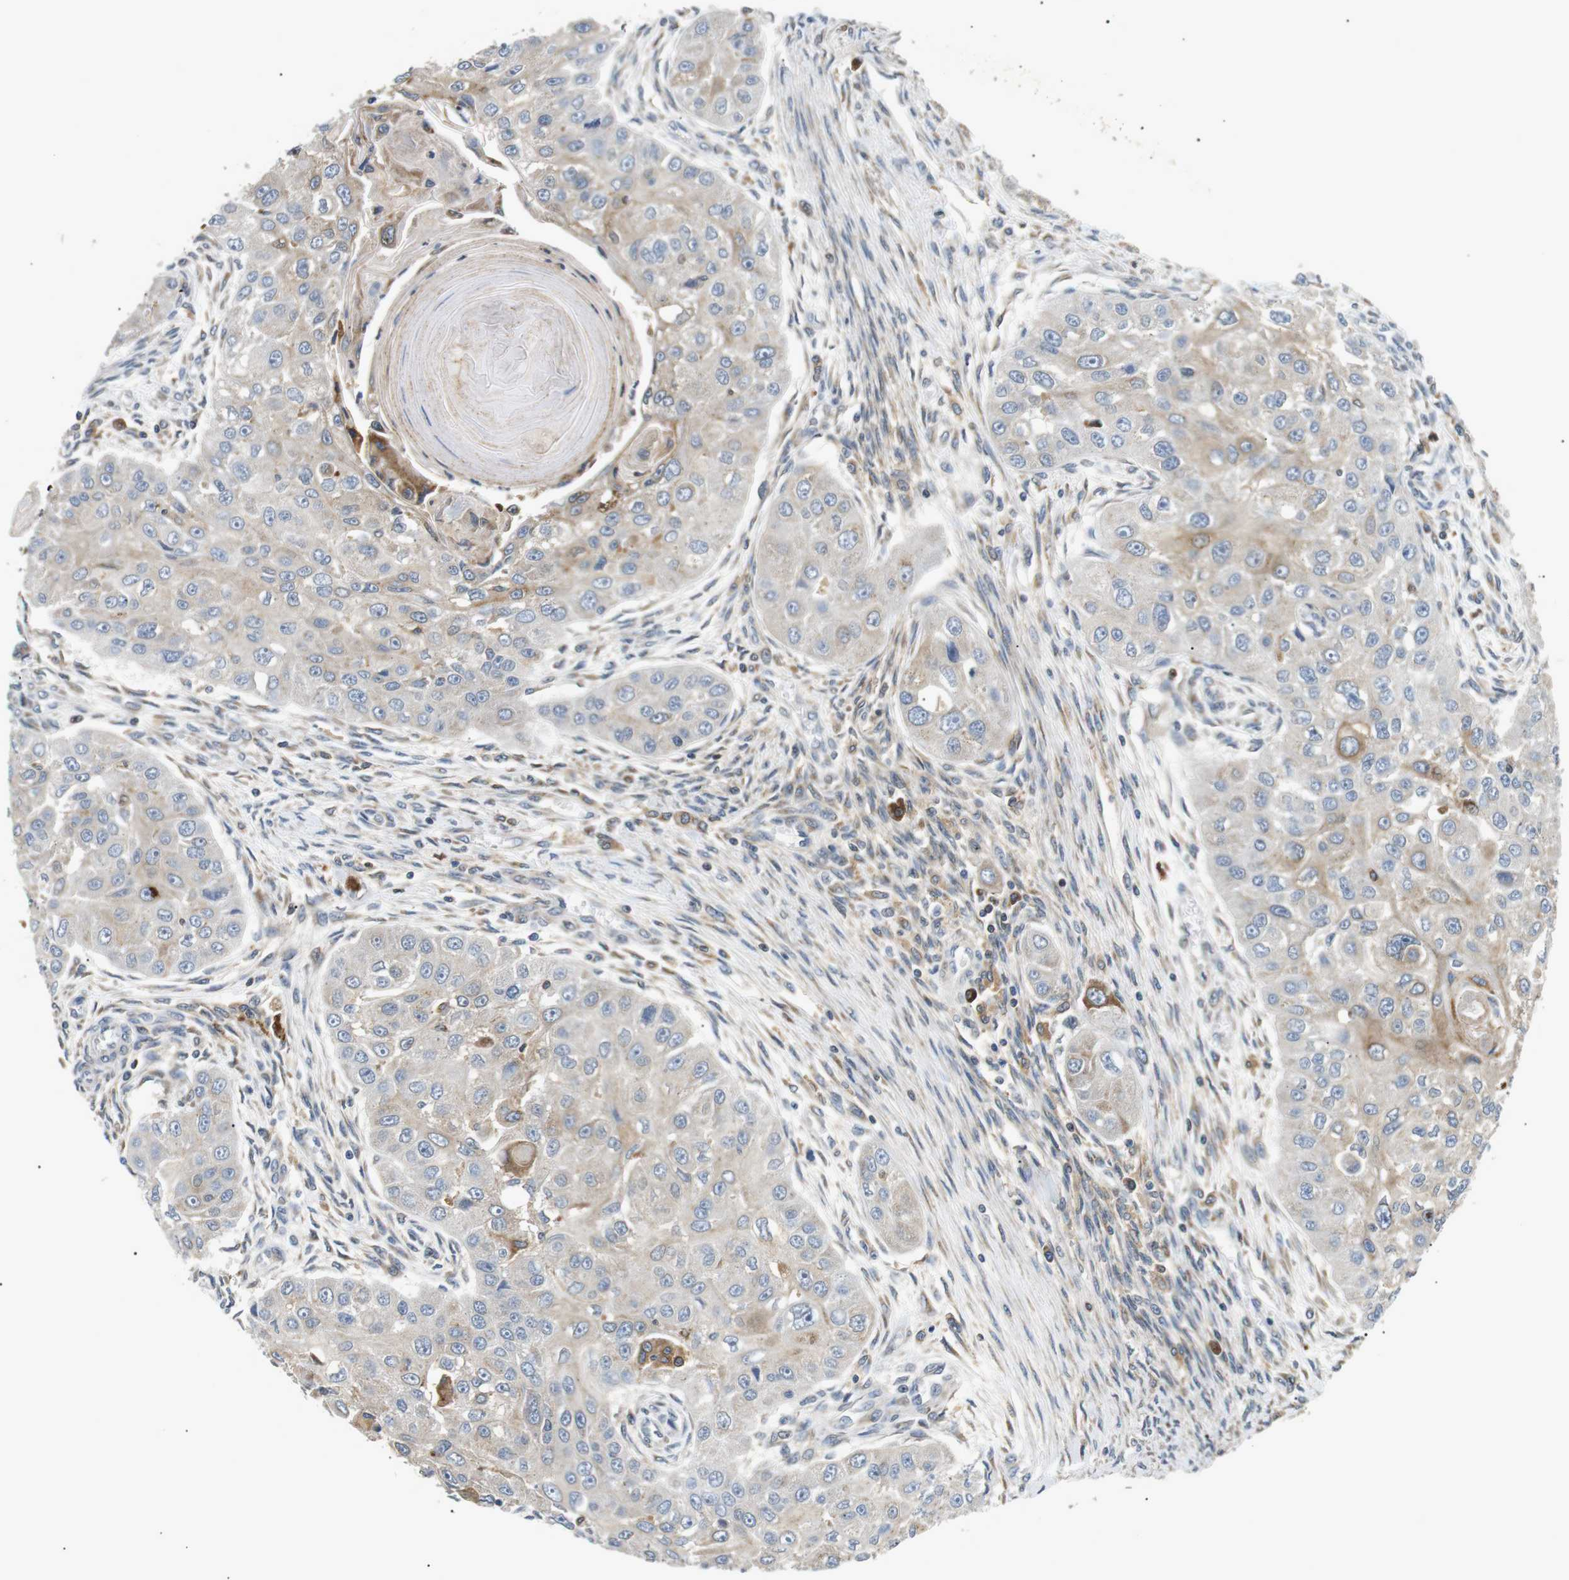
{"staining": {"intensity": "weak", "quantity": "25%-75%", "location": "cytoplasmic/membranous"}, "tissue": "head and neck cancer", "cell_type": "Tumor cells", "image_type": "cancer", "snomed": [{"axis": "morphology", "description": "Normal tissue, NOS"}, {"axis": "morphology", "description": "Squamous cell carcinoma, NOS"}, {"axis": "topography", "description": "Skeletal muscle"}, {"axis": "topography", "description": "Head-Neck"}], "caption": "About 25%-75% of tumor cells in human squamous cell carcinoma (head and neck) demonstrate weak cytoplasmic/membranous protein staining as visualized by brown immunohistochemical staining.", "gene": "RAB9A", "patient": {"sex": "male", "age": 51}}